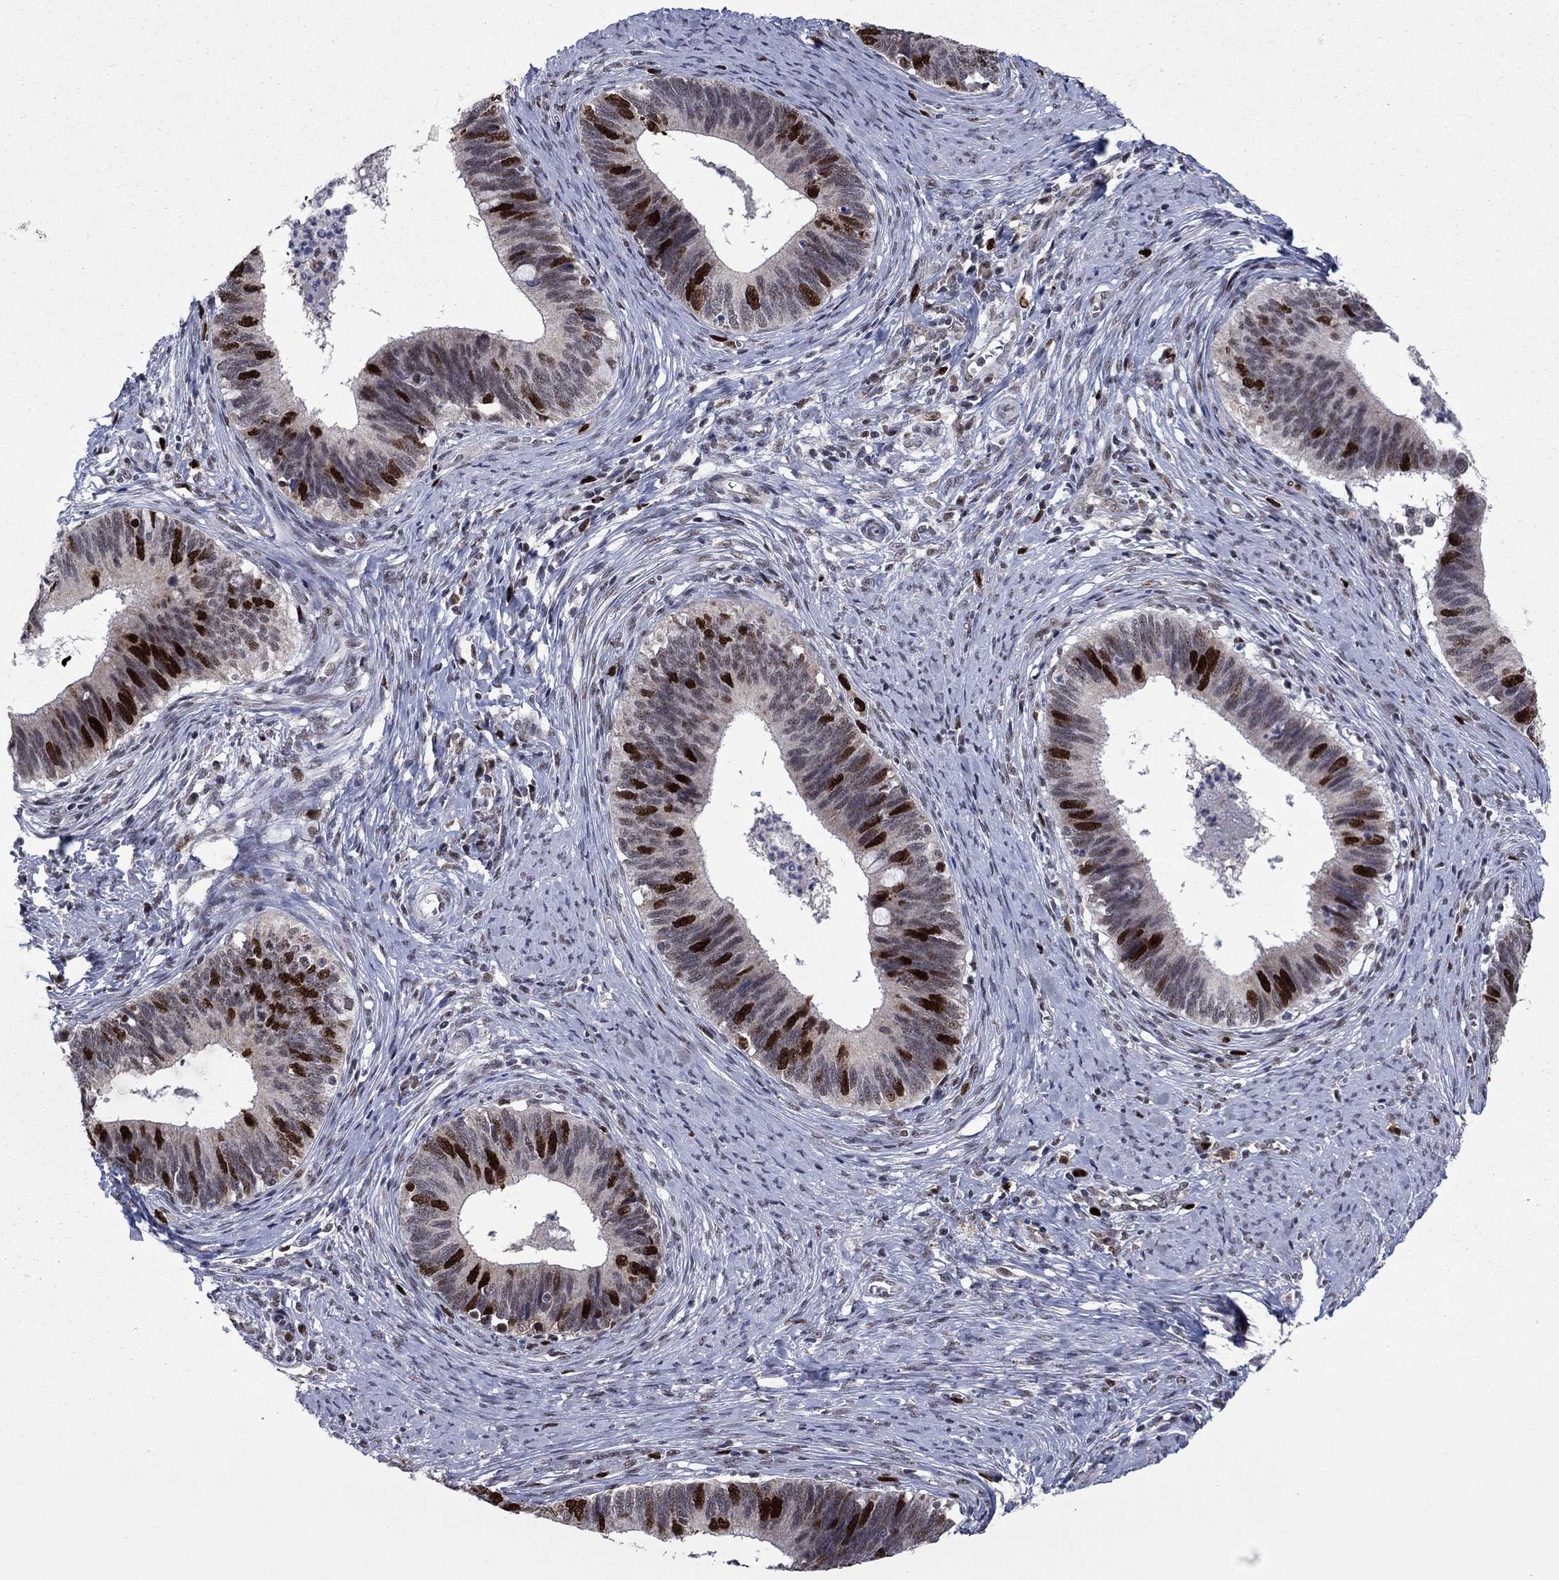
{"staining": {"intensity": "strong", "quantity": "25%-75%", "location": "nuclear"}, "tissue": "cervical cancer", "cell_type": "Tumor cells", "image_type": "cancer", "snomed": [{"axis": "morphology", "description": "Adenocarcinoma, NOS"}, {"axis": "topography", "description": "Cervix"}], "caption": "Cervical cancer stained with DAB (3,3'-diaminobenzidine) immunohistochemistry reveals high levels of strong nuclear staining in about 25%-75% of tumor cells. The staining is performed using DAB (3,3'-diaminobenzidine) brown chromogen to label protein expression. The nuclei are counter-stained blue using hematoxylin.", "gene": "CDCA5", "patient": {"sex": "female", "age": 42}}